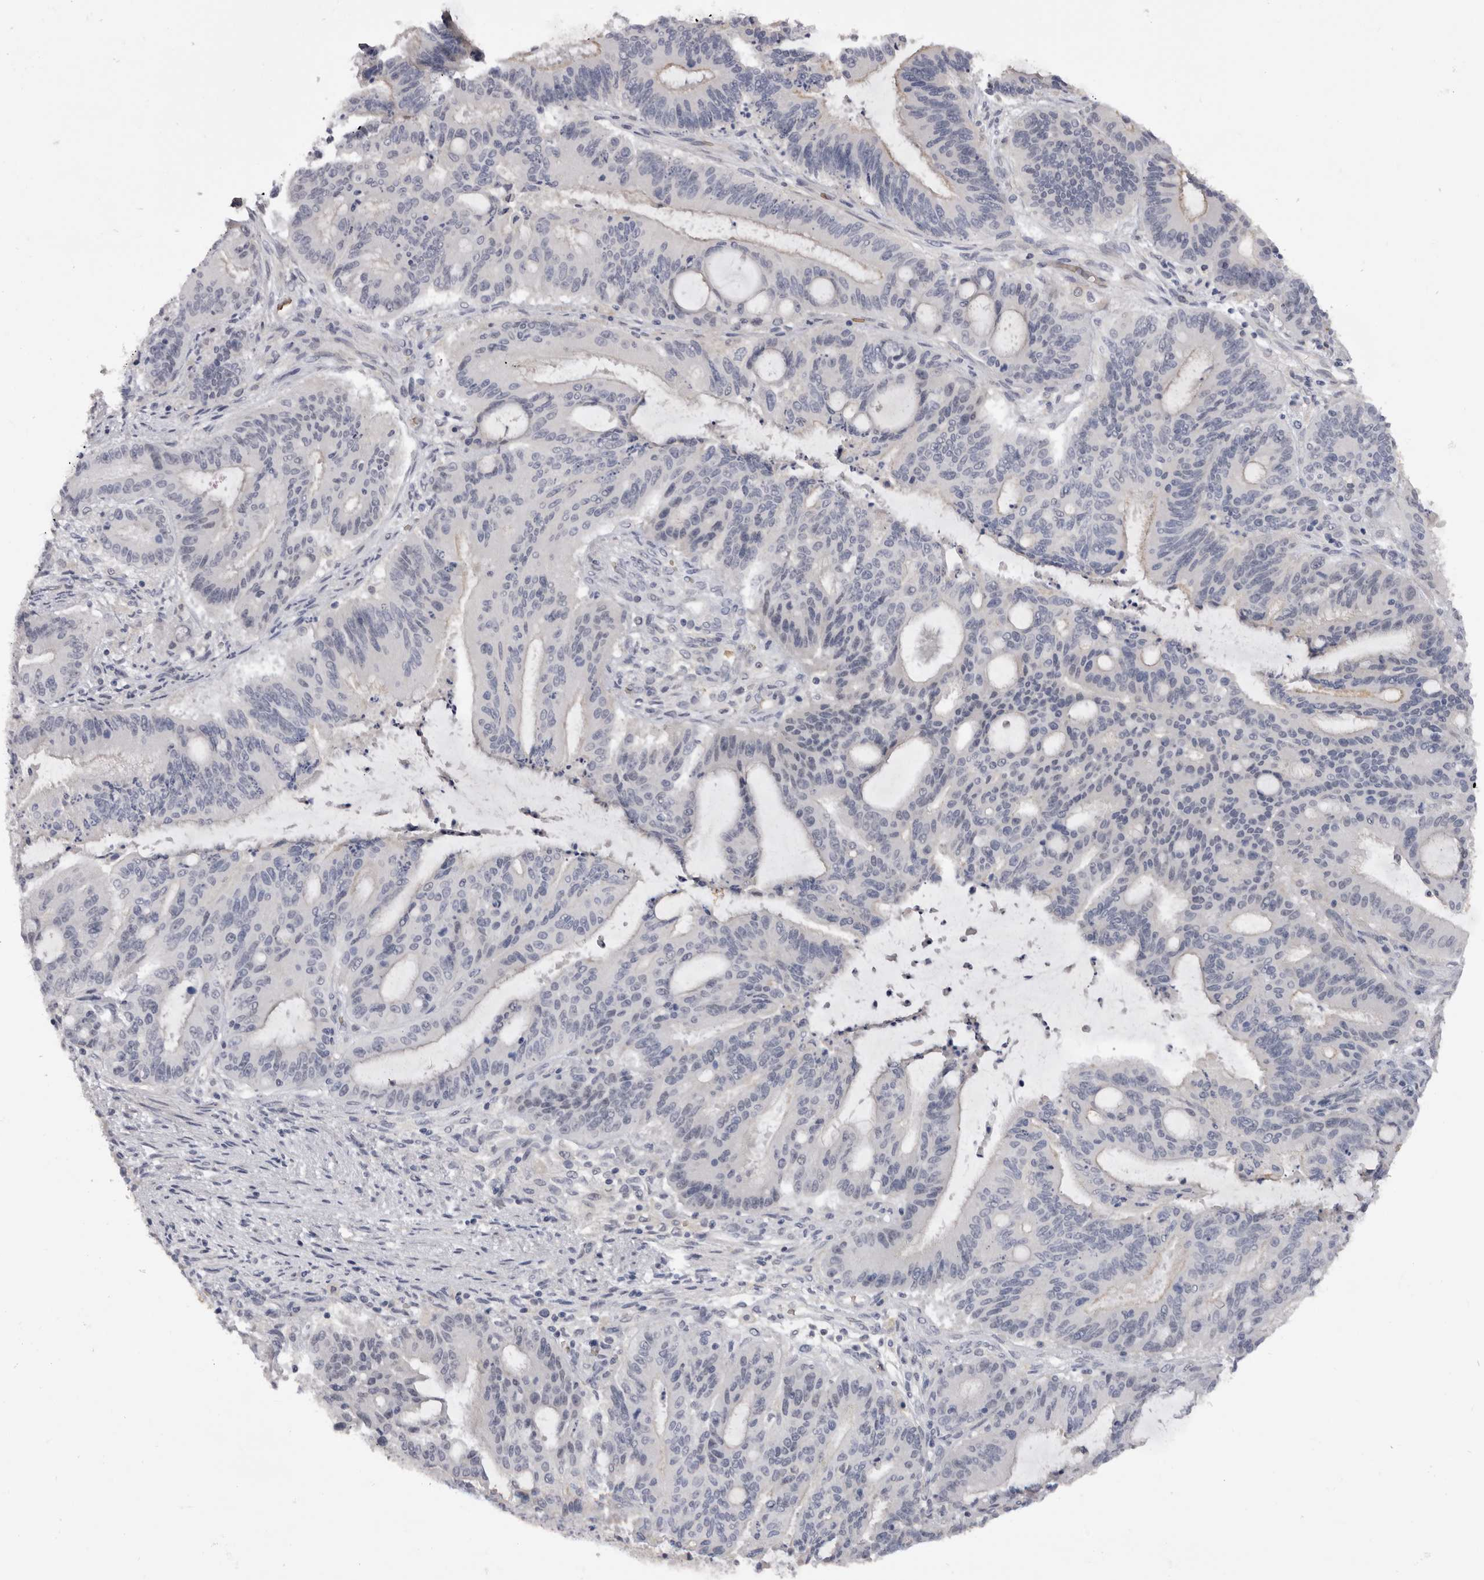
{"staining": {"intensity": "negative", "quantity": "none", "location": "none"}, "tissue": "liver cancer", "cell_type": "Tumor cells", "image_type": "cancer", "snomed": [{"axis": "morphology", "description": "Normal tissue, NOS"}, {"axis": "morphology", "description": "Cholangiocarcinoma"}, {"axis": "topography", "description": "Liver"}, {"axis": "topography", "description": "Peripheral nerve tissue"}], "caption": "Protein analysis of liver cholangiocarcinoma displays no significant staining in tumor cells.", "gene": "TNR", "patient": {"sex": "female", "age": 73}}